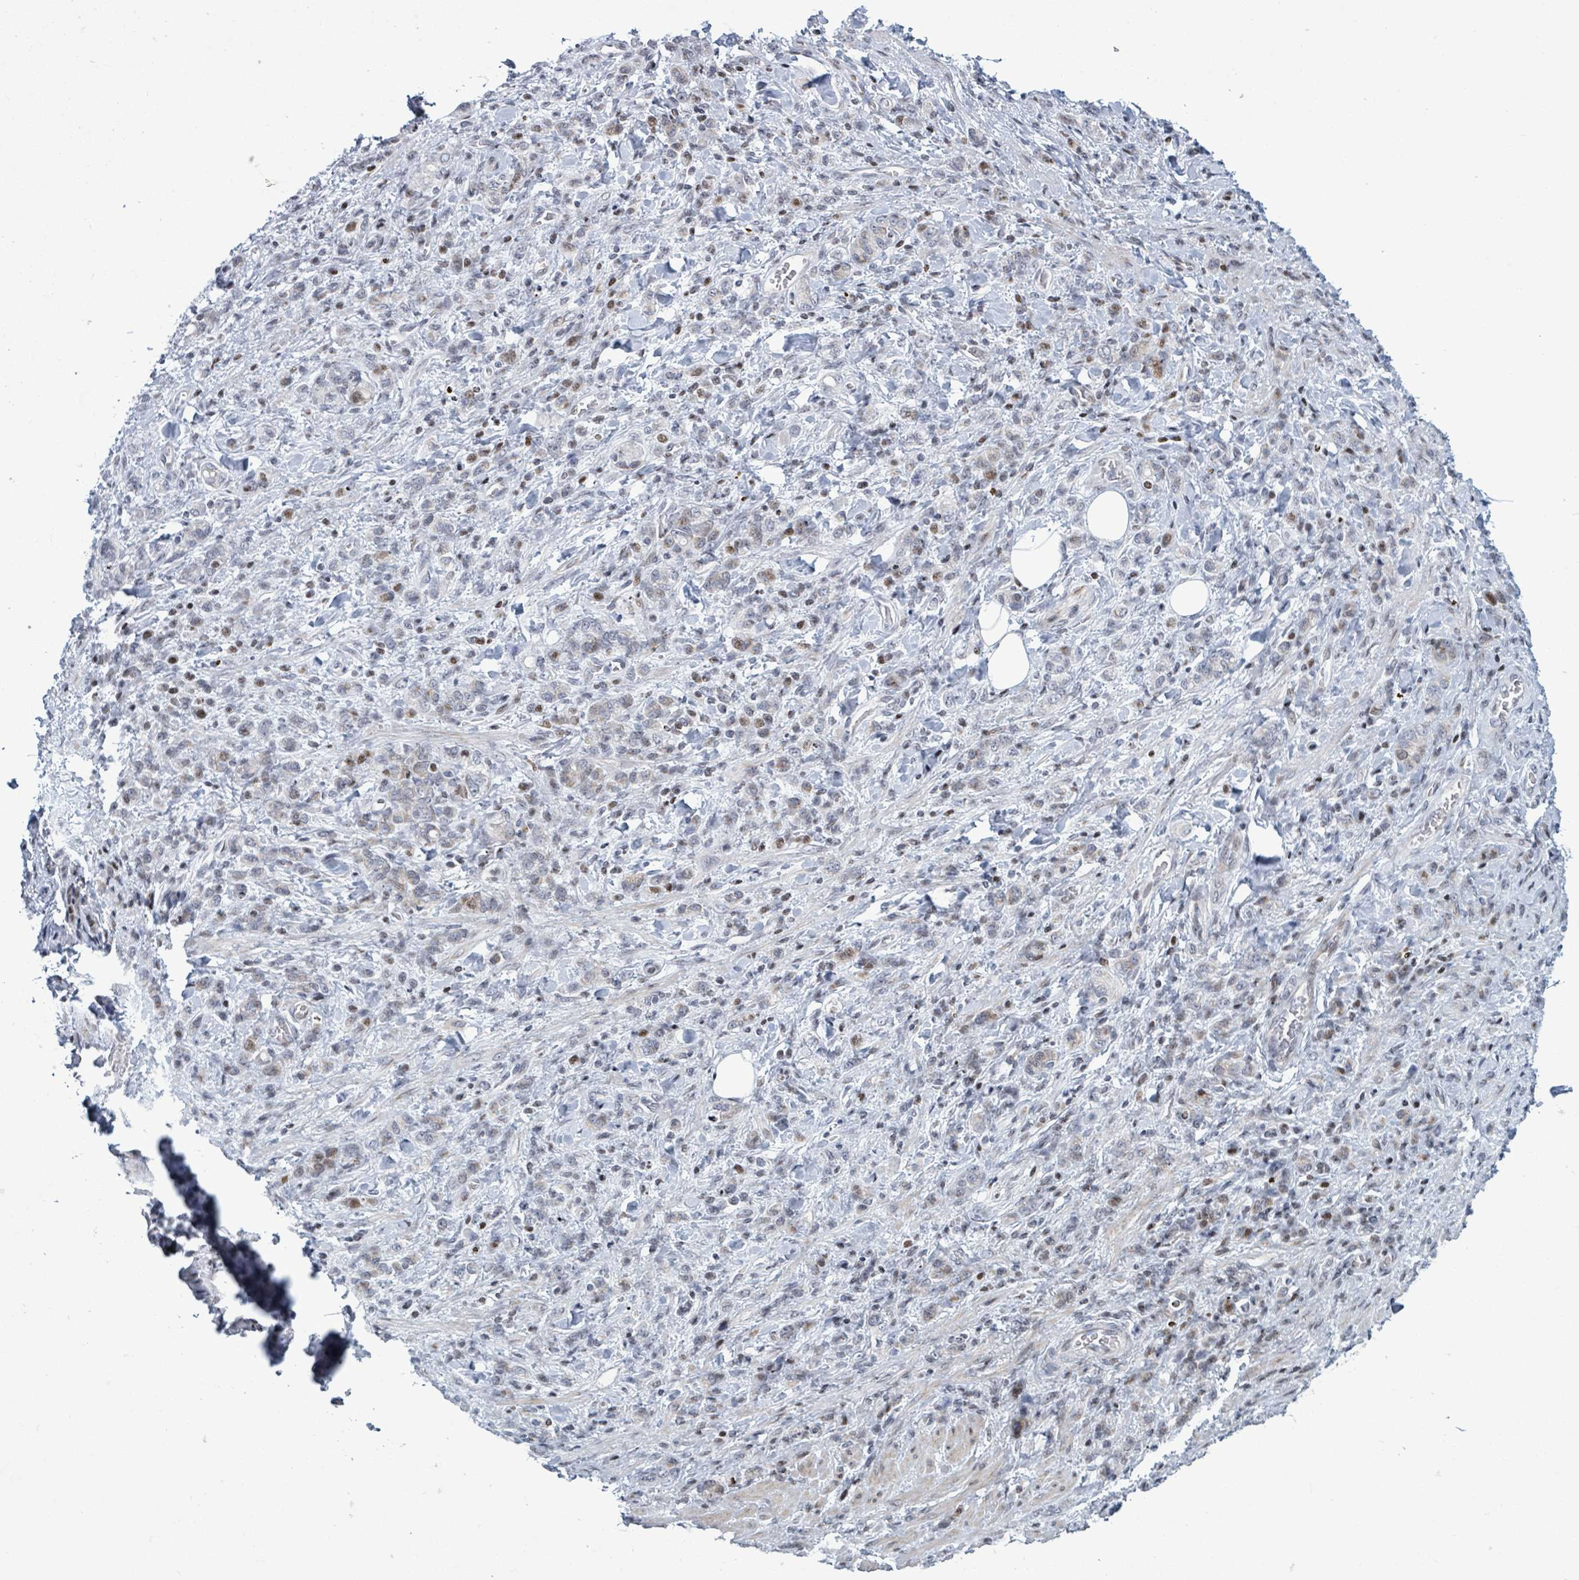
{"staining": {"intensity": "moderate", "quantity": "<25%", "location": "nuclear"}, "tissue": "stomach cancer", "cell_type": "Tumor cells", "image_type": "cancer", "snomed": [{"axis": "morphology", "description": "Adenocarcinoma, NOS"}, {"axis": "topography", "description": "Stomach"}], "caption": "Stomach cancer (adenocarcinoma) stained for a protein exhibits moderate nuclear positivity in tumor cells.", "gene": "FNDC4", "patient": {"sex": "male", "age": 77}}